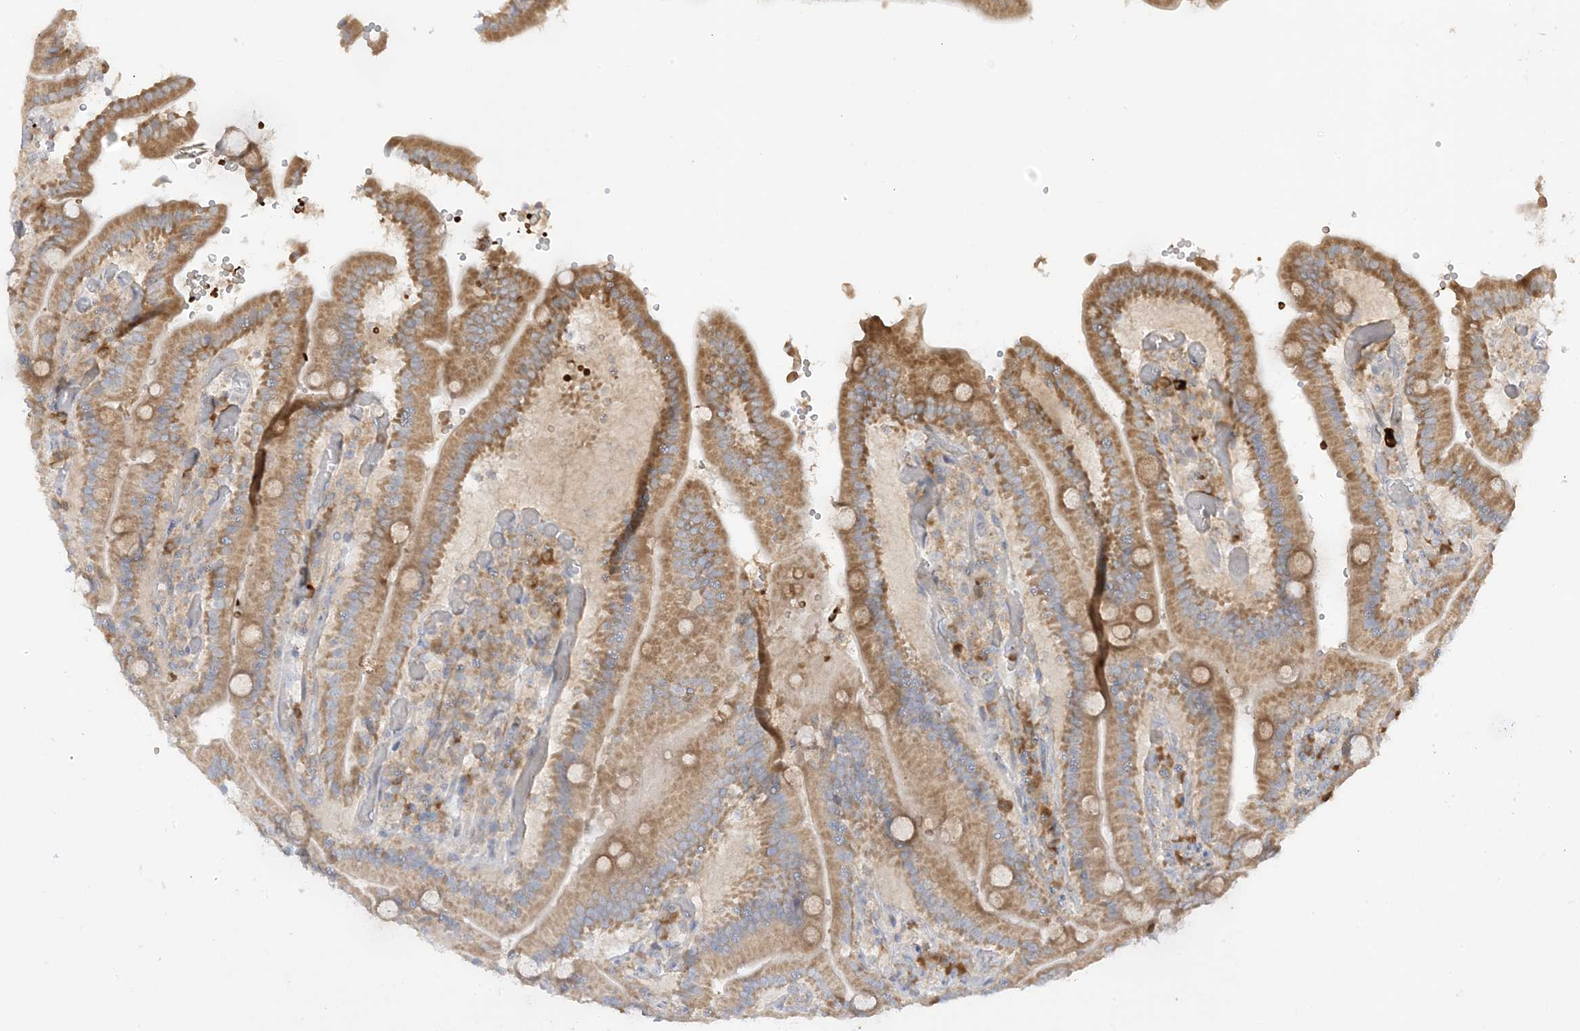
{"staining": {"intensity": "moderate", "quantity": ">75%", "location": "cytoplasmic/membranous"}, "tissue": "duodenum", "cell_type": "Glandular cells", "image_type": "normal", "snomed": [{"axis": "morphology", "description": "Normal tissue, NOS"}, {"axis": "topography", "description": "Duodenum"}], "caption": "This micrograph shows unremarkable duodenum stained with IHC to label a protein in brown. The cytoplasmic/membranous of glandular cells show moderate positivity for the protein. Nuclei are counter-stained blue.", "gene": "NPPC", "patient": {"sex": "female", "age": 62}}